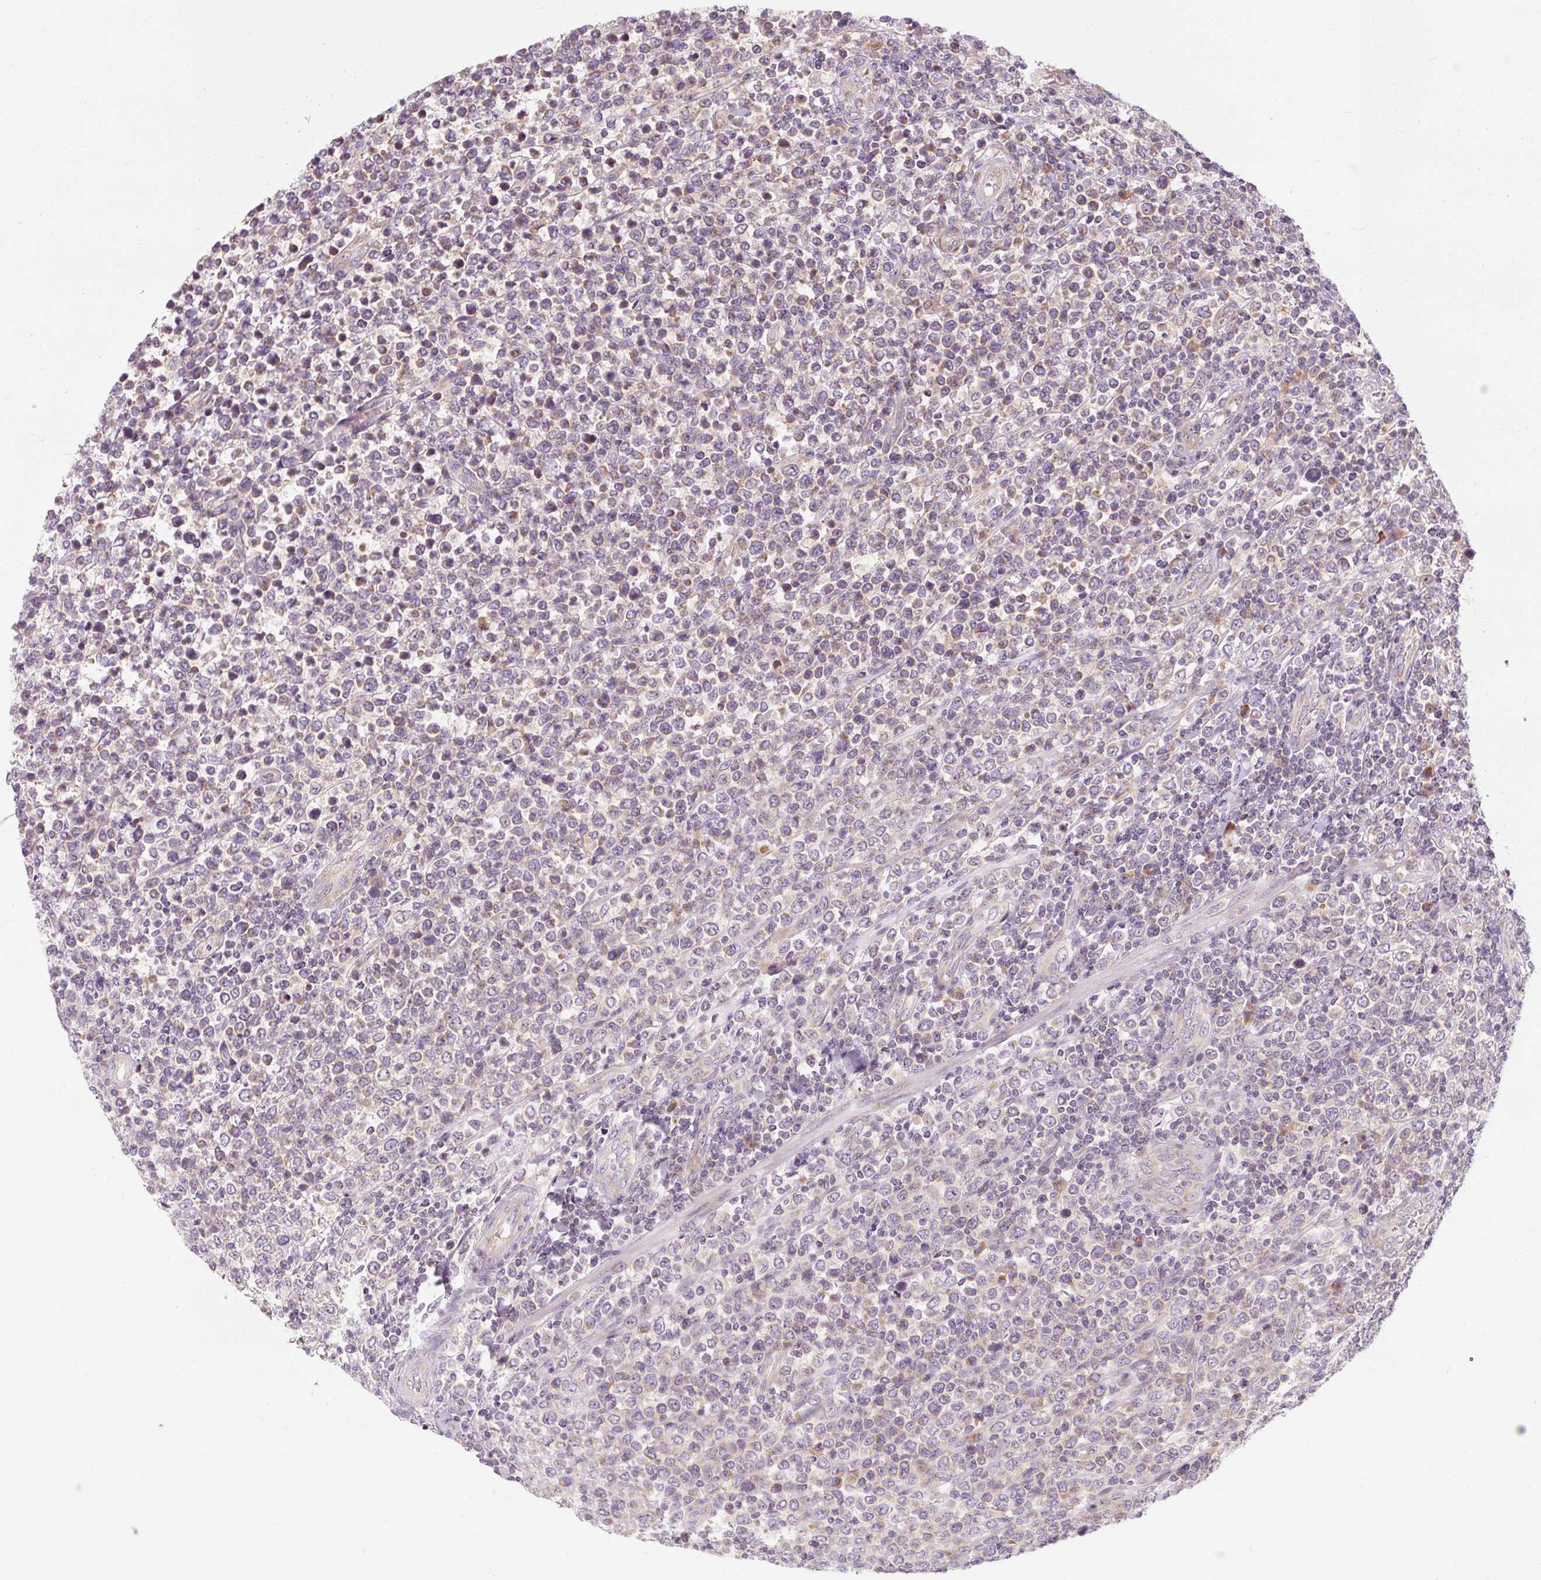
{"staining": {"intensity": "weak", "quantity": "25%-75%", "location": "cytoplasmic/membranous"}, "tissue": "lymphoma", "cell_type": "Tumor cells", "image_type": "cancer", "snomed": [{"axis": "morphology", "description": "Malignant lymphoma, non-Hodgkin's type, High grade"}, {"axis": "topography", "description": "Soft tissue"}], "caption": "Lymphoma stained for a protein (brown) demonstrates weak cytoplasmic/membranous positive expression in approximately 25%-75% of tumor cells.", "gene": "PRSS48", "patient": {"sex": "female", "age": 56}}